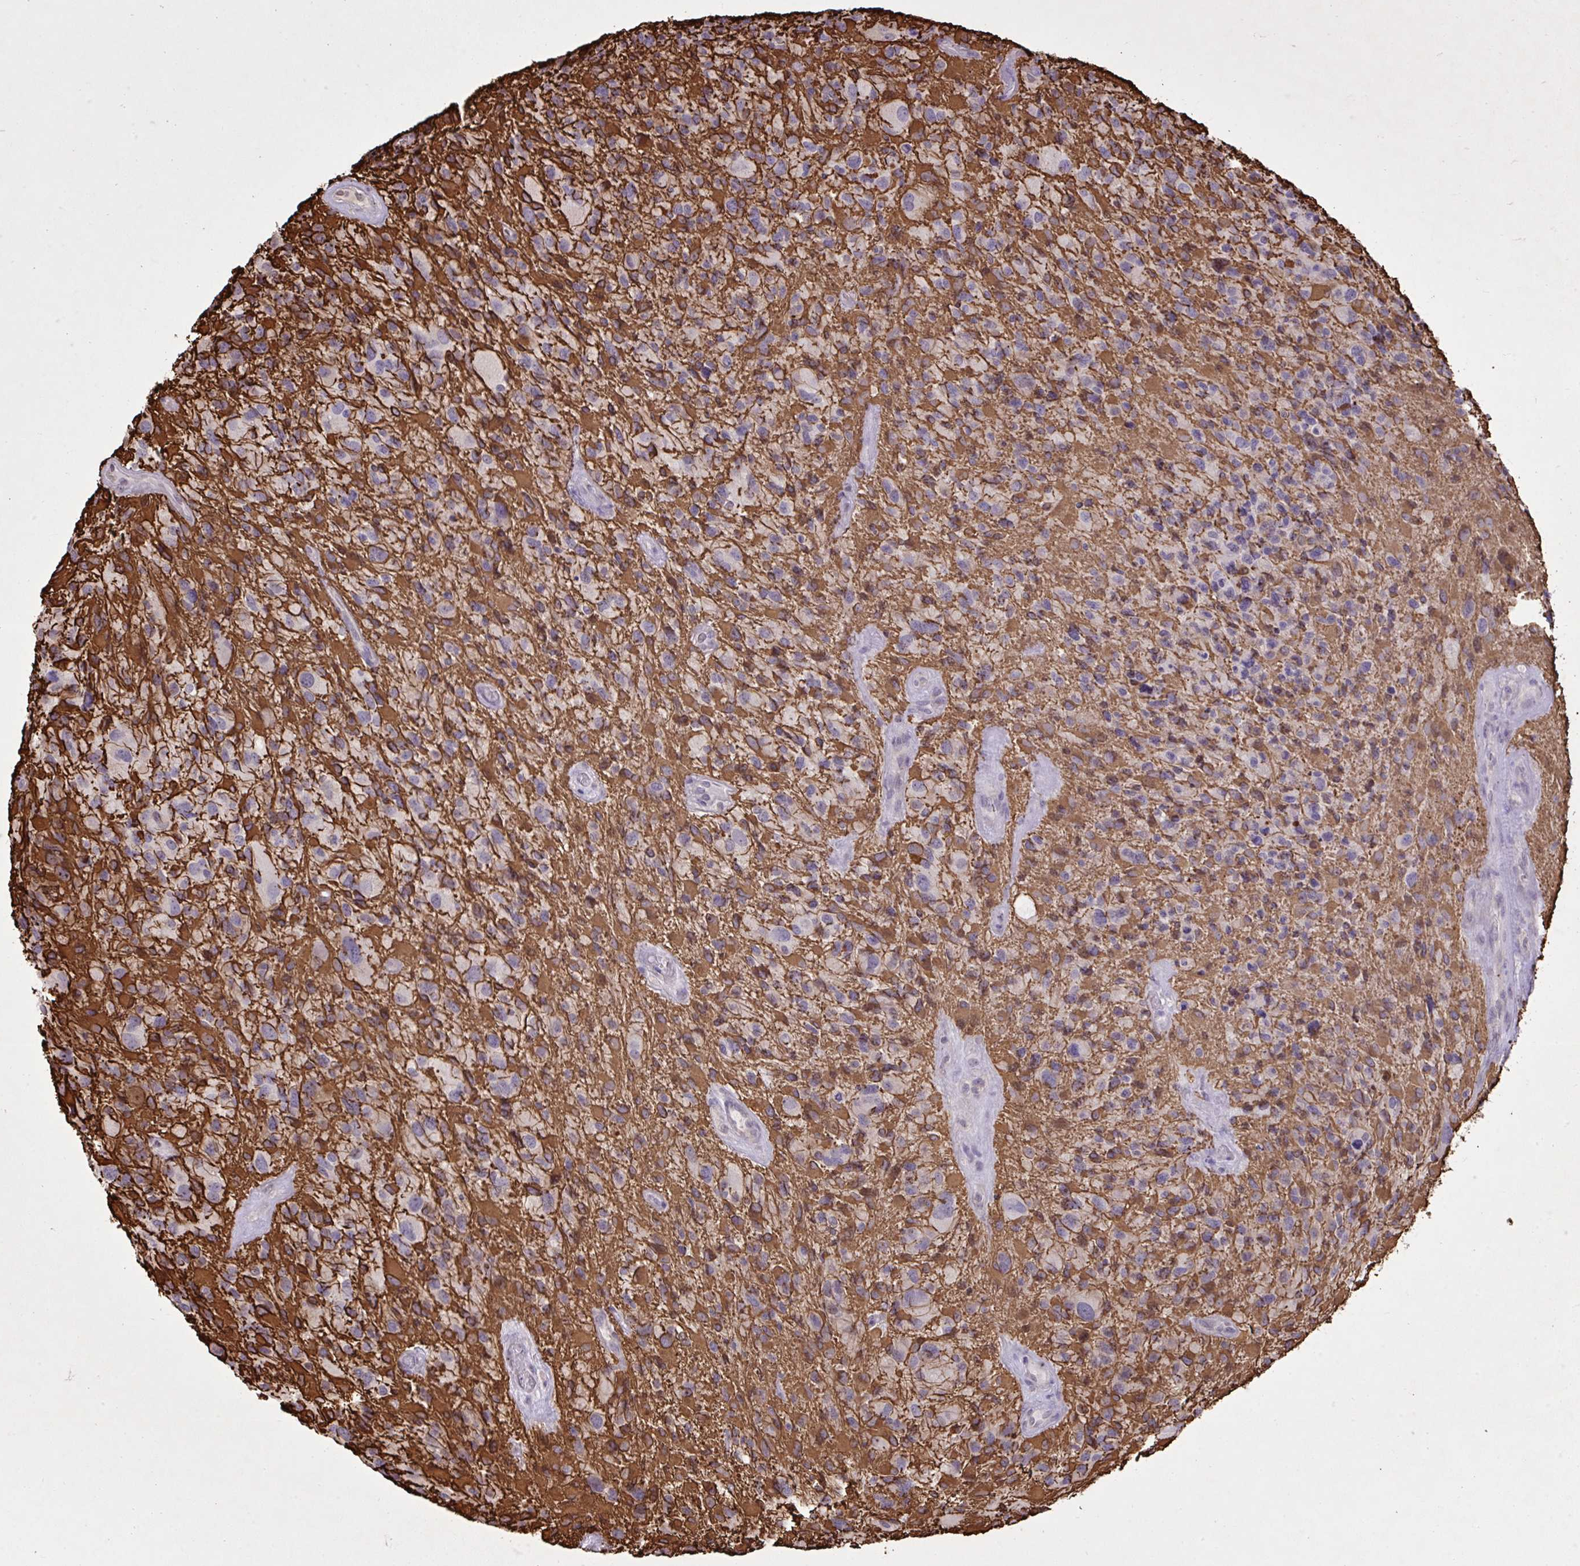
{"staining": {"intensity": "negative", "quantity": "none", "location": "none"}, "tissue": "glioma", "cell_type": "Tumor cells", "image_type": "cancer", "snomed": [{"axis": "morphology", "description": "Glioma, malignant, High grade"}, {"axis": "topography", "description": "Brain"}], "caption": "This is a image of immunohistochemistry (IHC) staining of malignant glioma (high-grade), which shows no positivity in tumor cells.", "gene": "CYP20A1", "patient": {"sex": "female", "age": 67}}